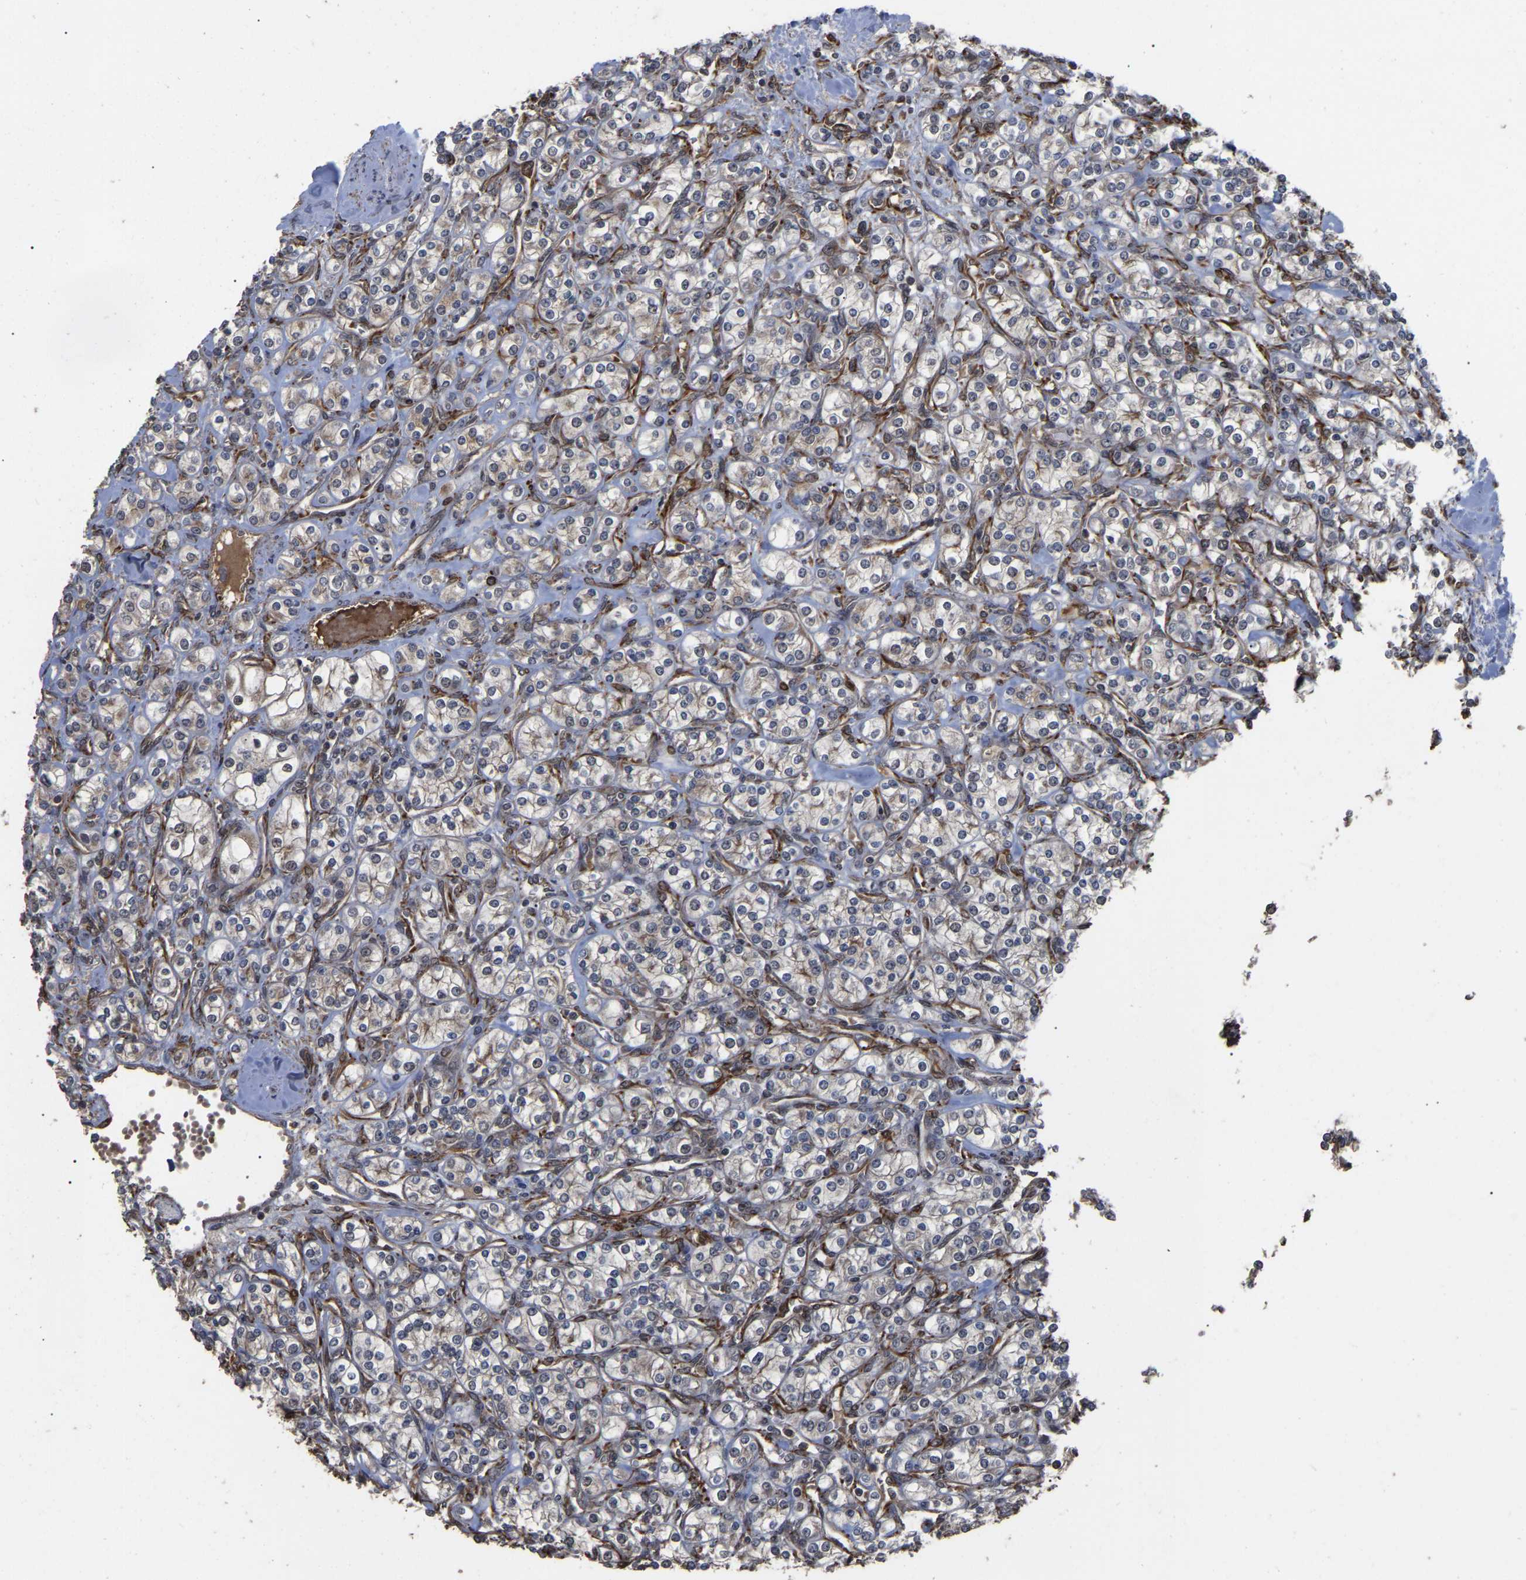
{"staining": {"intensity": "weak", "quantity": ">75%", "location": "cytoplasmic/membranous"}, "tissue": "renal cancer", "cell_type": "Tumor cells", "image_type": "cancer", "snomed": [{"axis": "morphology", "description": "Adenocarcinoma, NOS"}, {"axis": "topography", "description": "Kidney"}], "caption": "Renal adenocarcinoma tissue displays weak cytoplasmic/membranous positivity in about >75% of tumor cells, visualized by immunohistochemistry.", "gene": "FAM161B", "patient": {"sex": "male", "age": 77}}